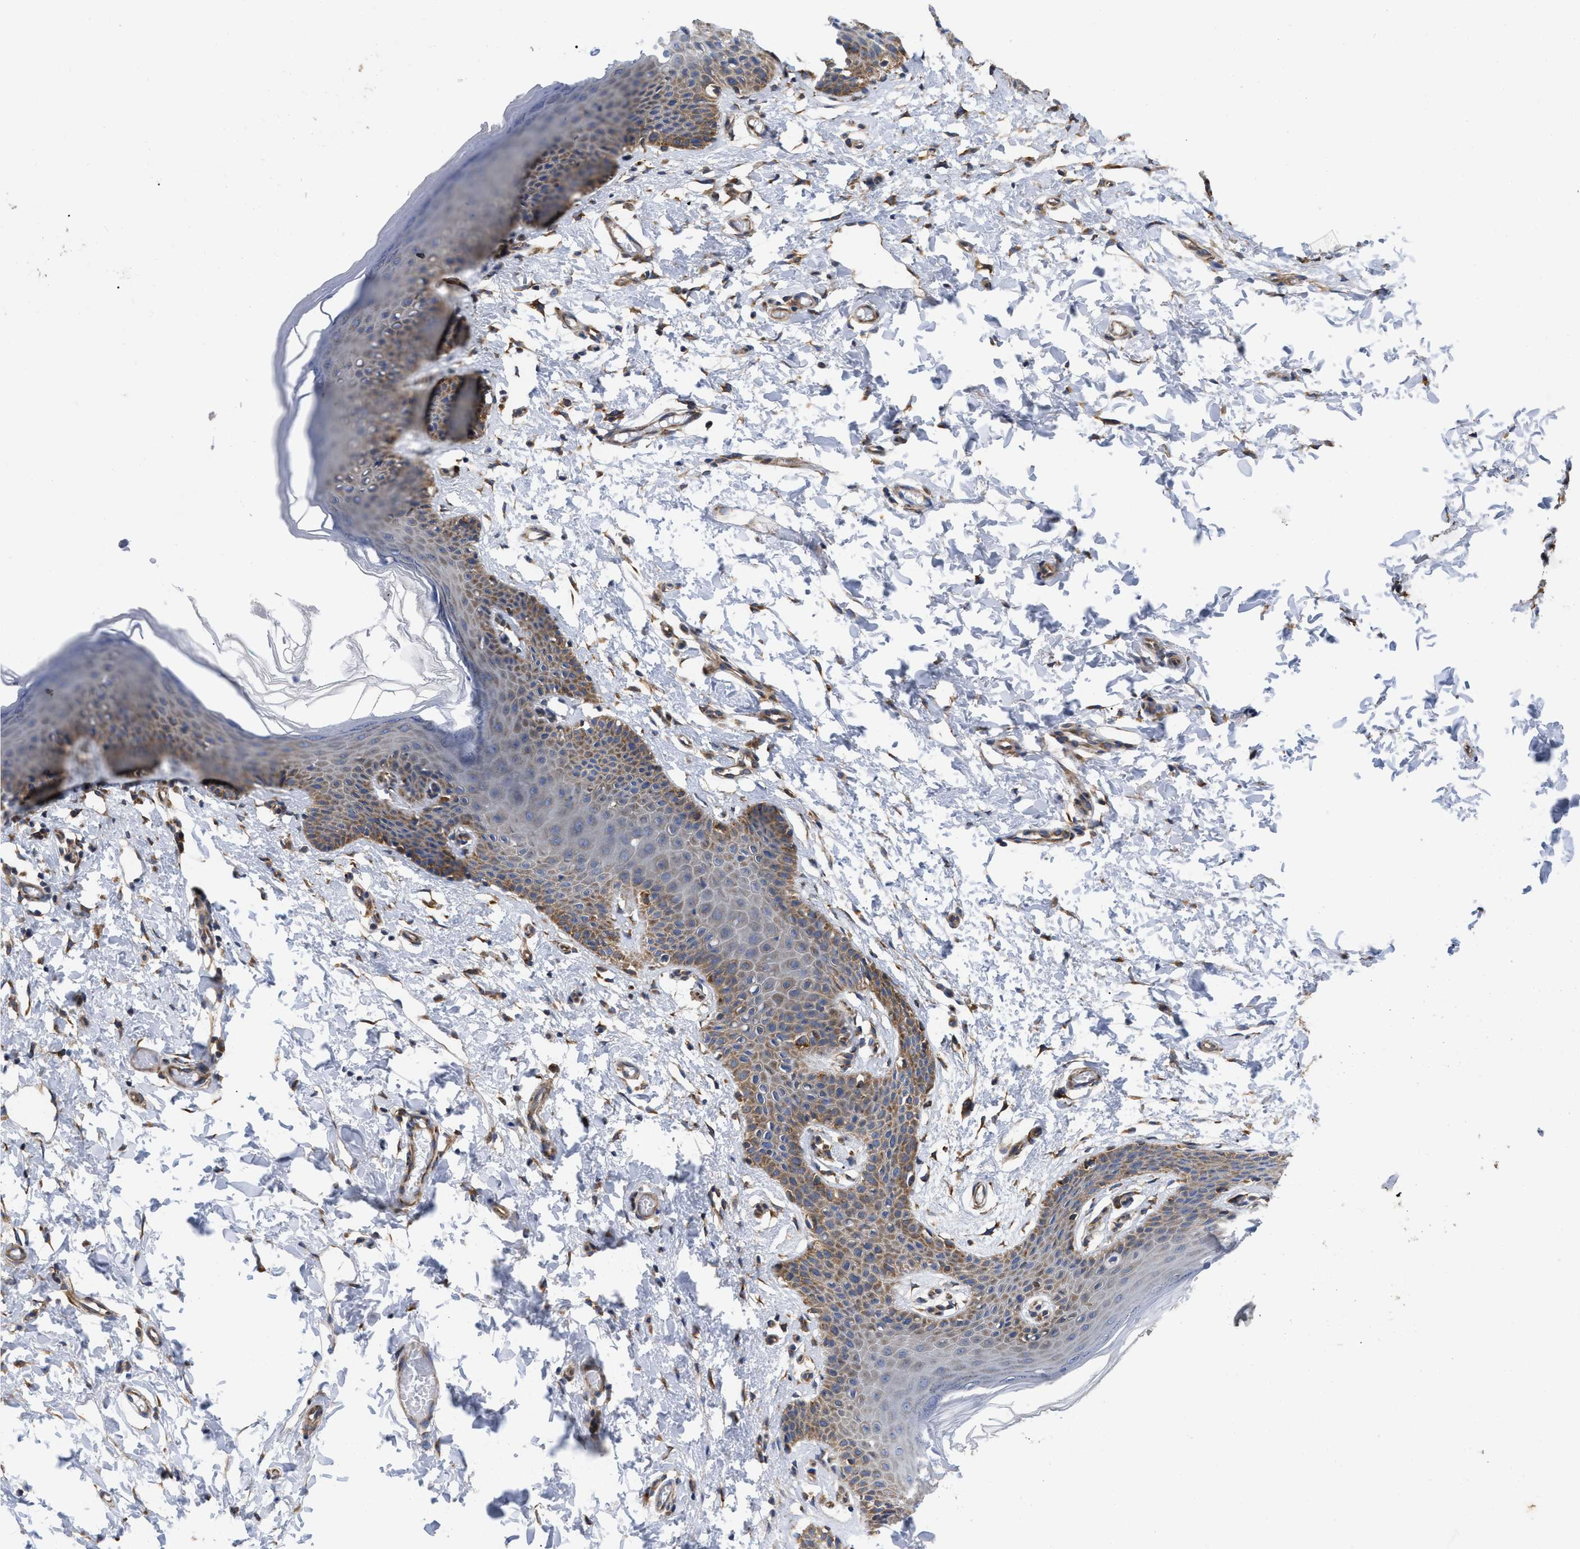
{"staining": {"intensity": "moderate", "quantity": "25%-75%", "location": "cytoplasmic/membranous"}, "tissue": "skin", "cell_type": "Epidermal cells", "image_type": "normal", "snomed": [{"axis": "morphology", "description": "Normal tissue, NOS"}, {"axis": "topography", "description": "Vulva"}], "caption": "This is a histology image of IHC staining of benign skin, which shows moderate expression in the cytoplasmic/membranous of epidermal cells.", "gene": "FAM120A", "patient": {"sex": "female", "age": 66}}